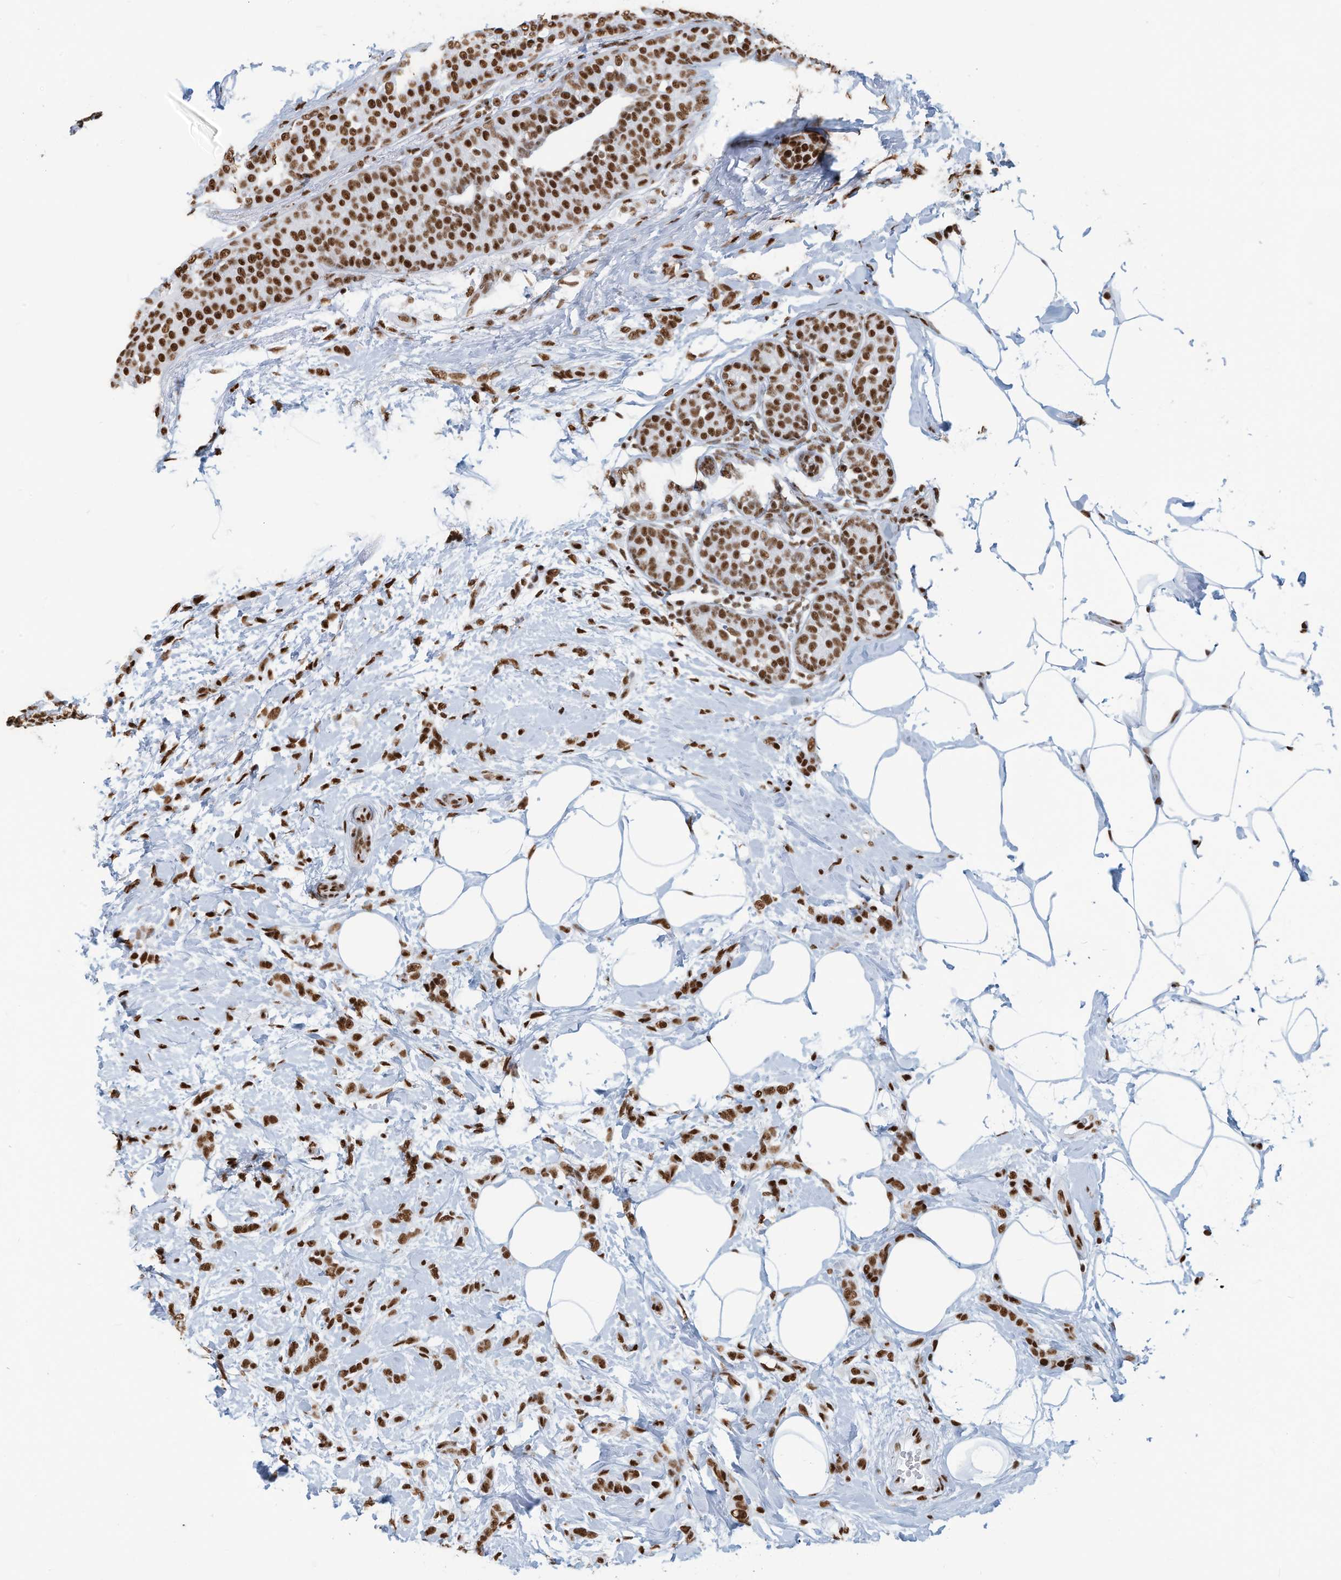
{"staining": {"intensity": "strong", "quantity": ">75%", "location": "nuclear"}, "tissue": "breast cancer", "cell_type": "Tumor cells", "image_type": "cancer", "snomed": [{"axis": "morphology", "description": "Lobular carcinoma, in situ"}, {"axis": "morphology", "description": "Lobular carcinoma"}, {"axis": "topography", "description": "Breast"}], "caption": "Immunohistochemical staining of breast cancer (lobular carcinoma) shows high levels of strong nuclear expression in approximately >75% of tumor cells. Using DAB (brown) and hematoxylin (blue) stains, captured at high magnification using brightfield microscopy.", "gene": "SARNP", "patient": {"sex": "female", "age": 41}}